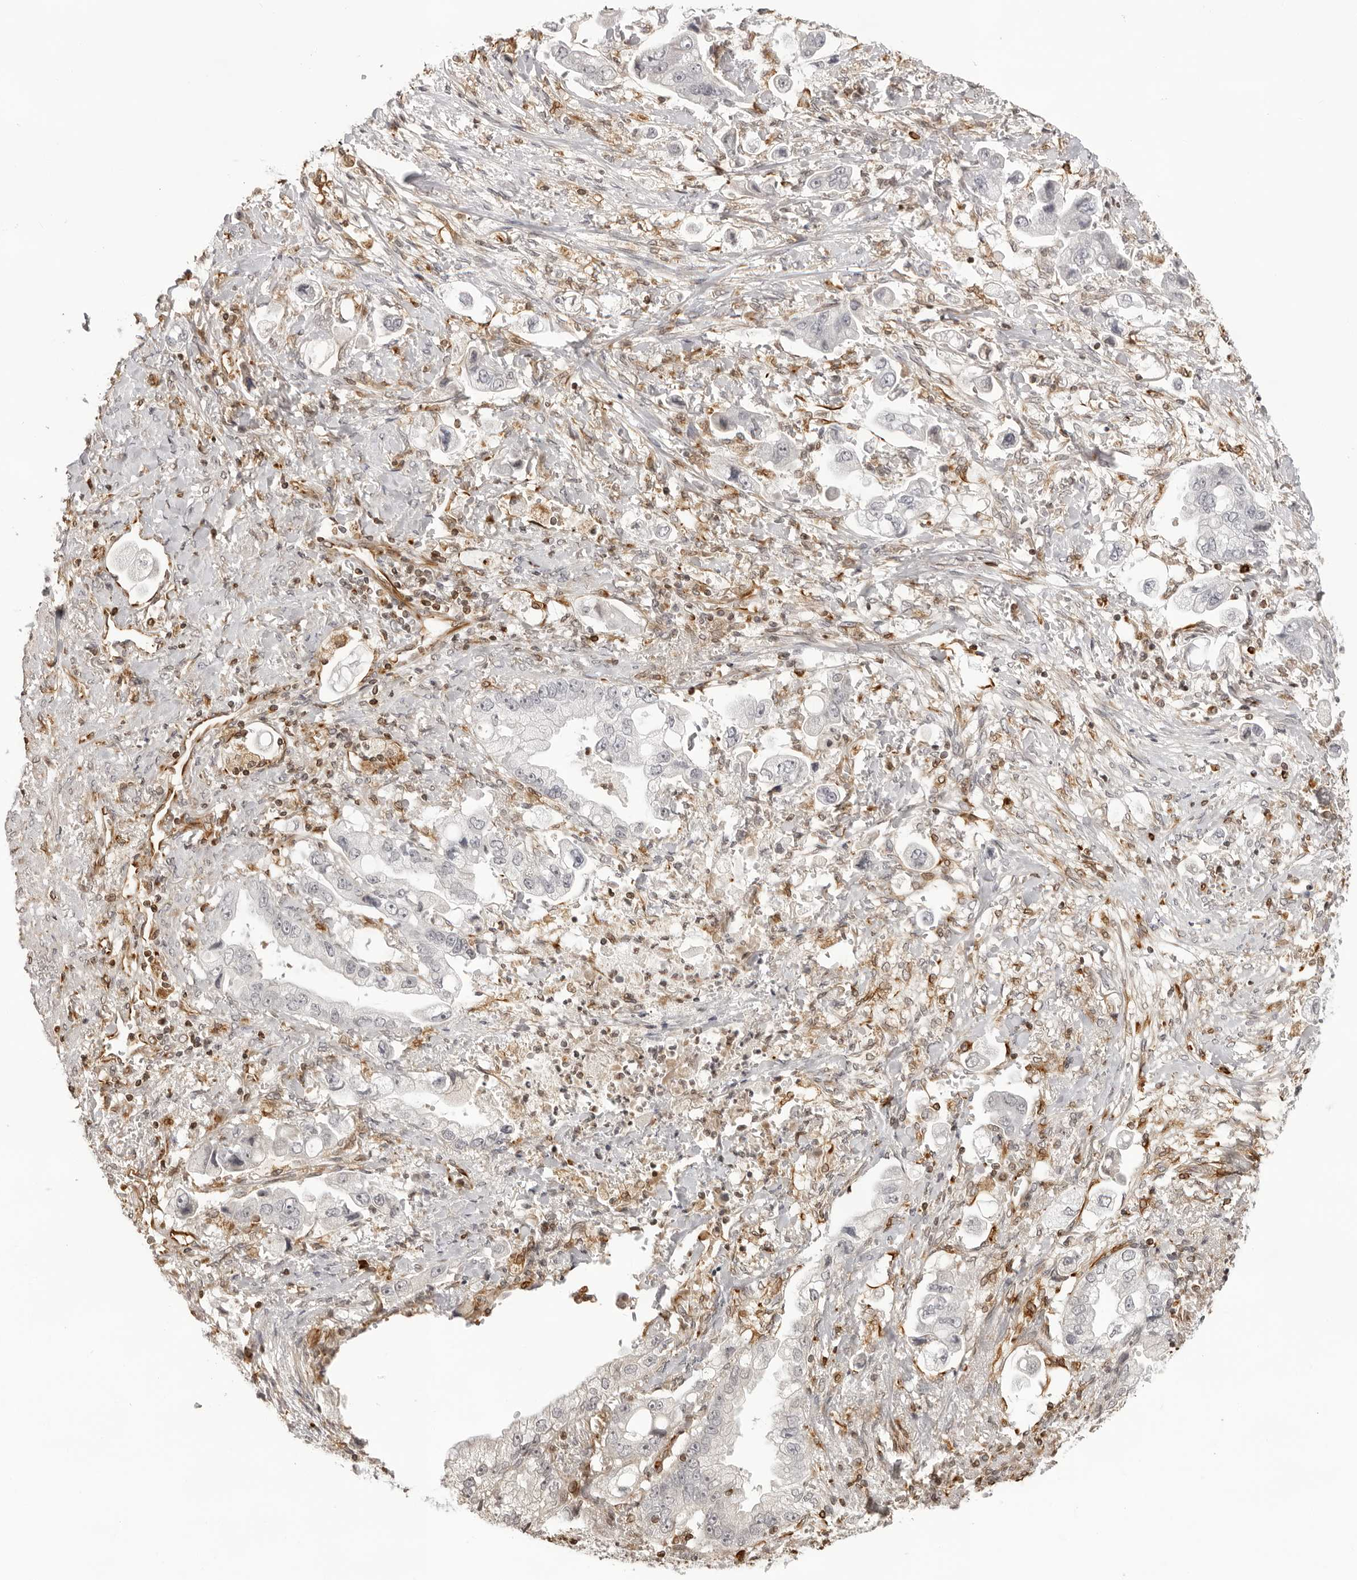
{"staining": {"intensity": "negative", "quantity": "none", "location": "none"}, "tissue": "stomach cancer", "cell_type": "Tumor cells", "image_type": "cancer", "snomed": [{"axis": "morphology", "description": "Adenocarcinoma, NOS"}, {"axis": "topography", "description": "Stomach"}], "caption": "This micrograph is of stomach adenocarcinoma stained with immunohistochemistry to label a protein in brown with the nuclei are counter-stained blue. There is no positivity in tumor cells.", "gene": "DYNLT5", "patient": {"sex": "male", "age": 62}}